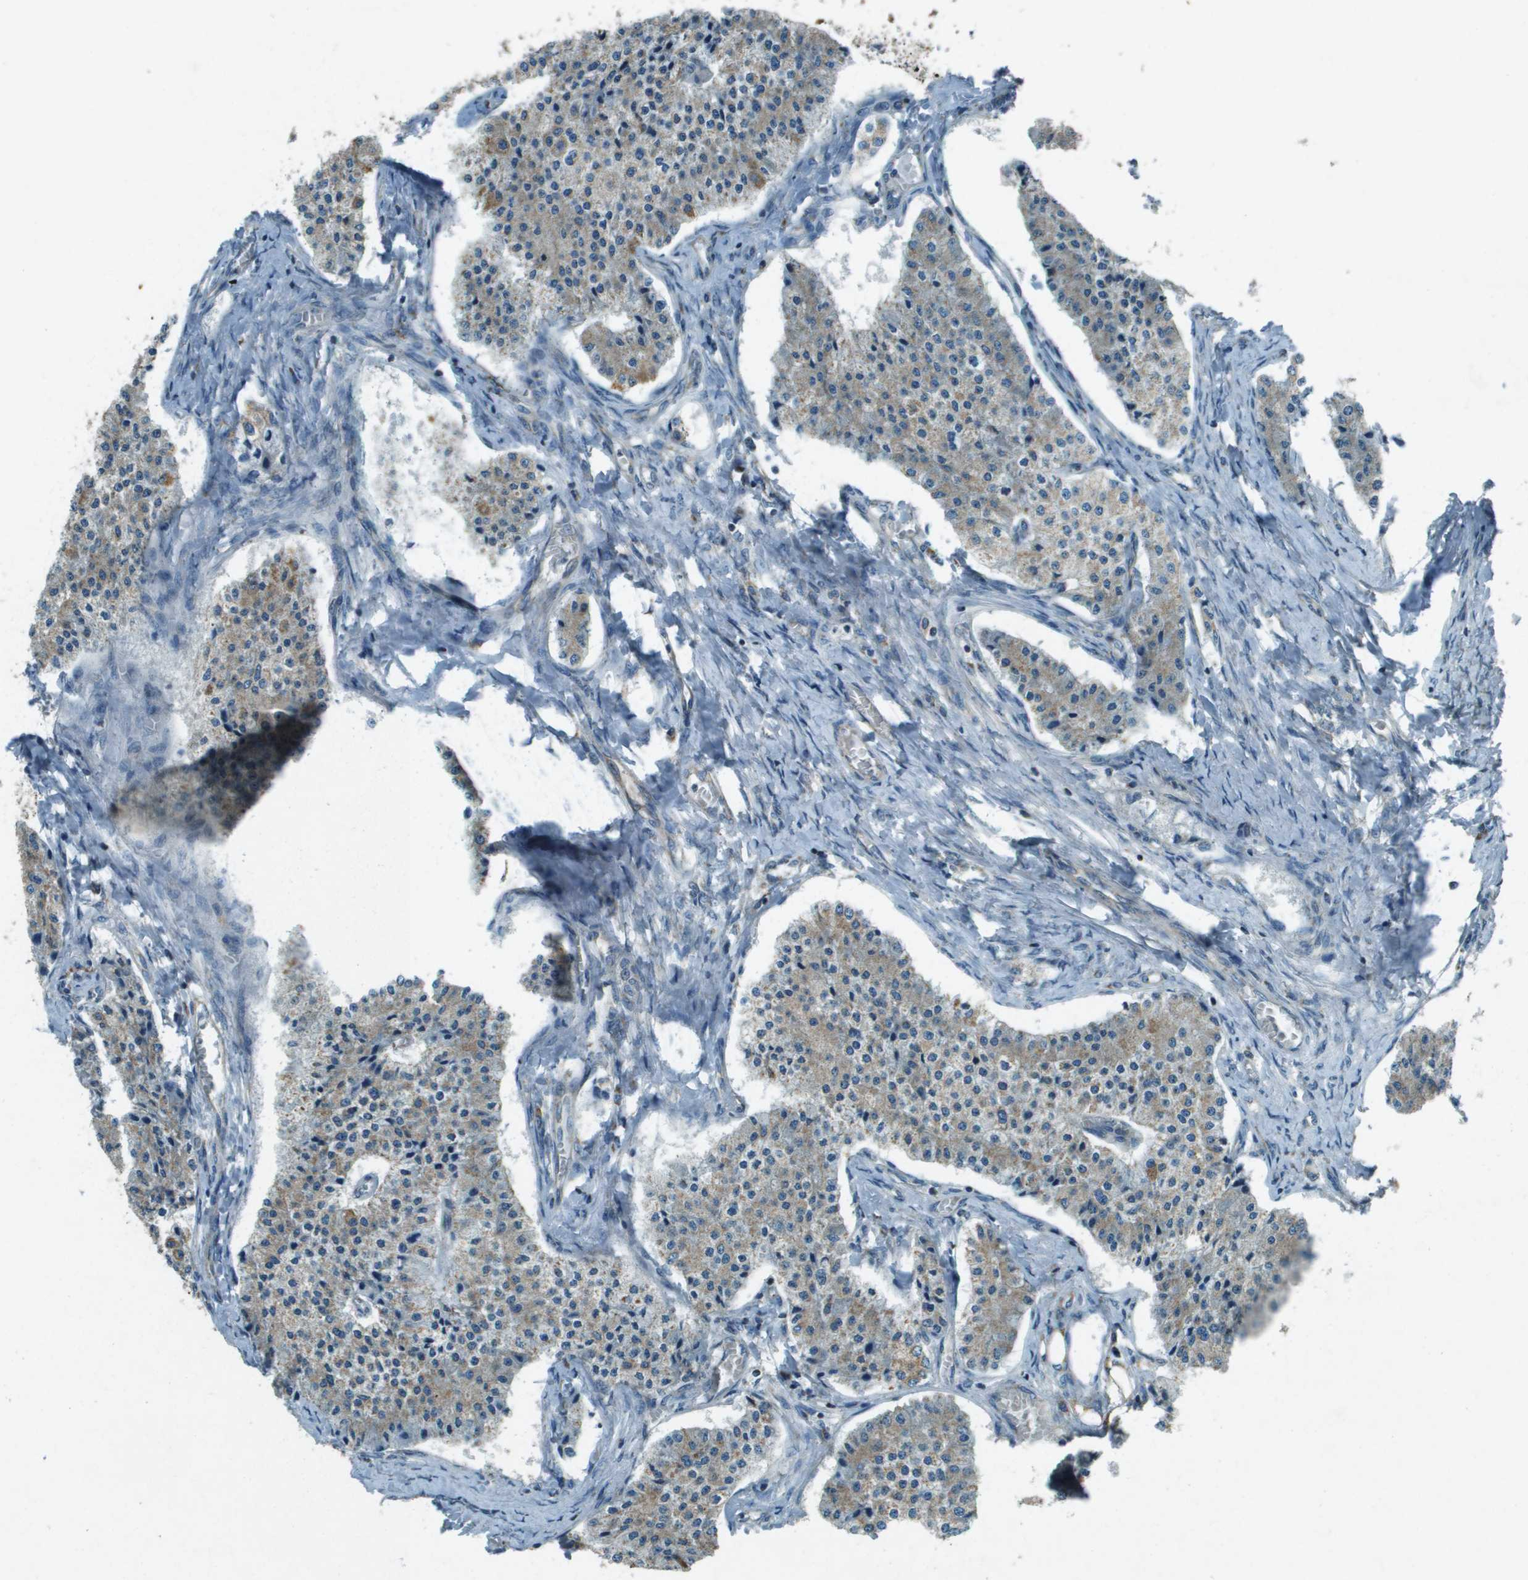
{"staining": {"intensity": "moderate", "quantity": "<25%", "location": "cytoplasmic/membranous"}, "tissue": "carcinoid", "cell_type": "Tumor cells", "image_type": "cancer", "snomed": [{"axis": "morphology", "description": "Carcinoid, malignant, NOS"}, {"axis": "topography", "description": "Colon"}], "caption": "Moderate cytoplasmic/membranous protein expression is appreciated in about <25% of tumor cells in carcinoid (malignant).", "gene": "MIGA1", "patient": {"sex": "female", "age": 52}}